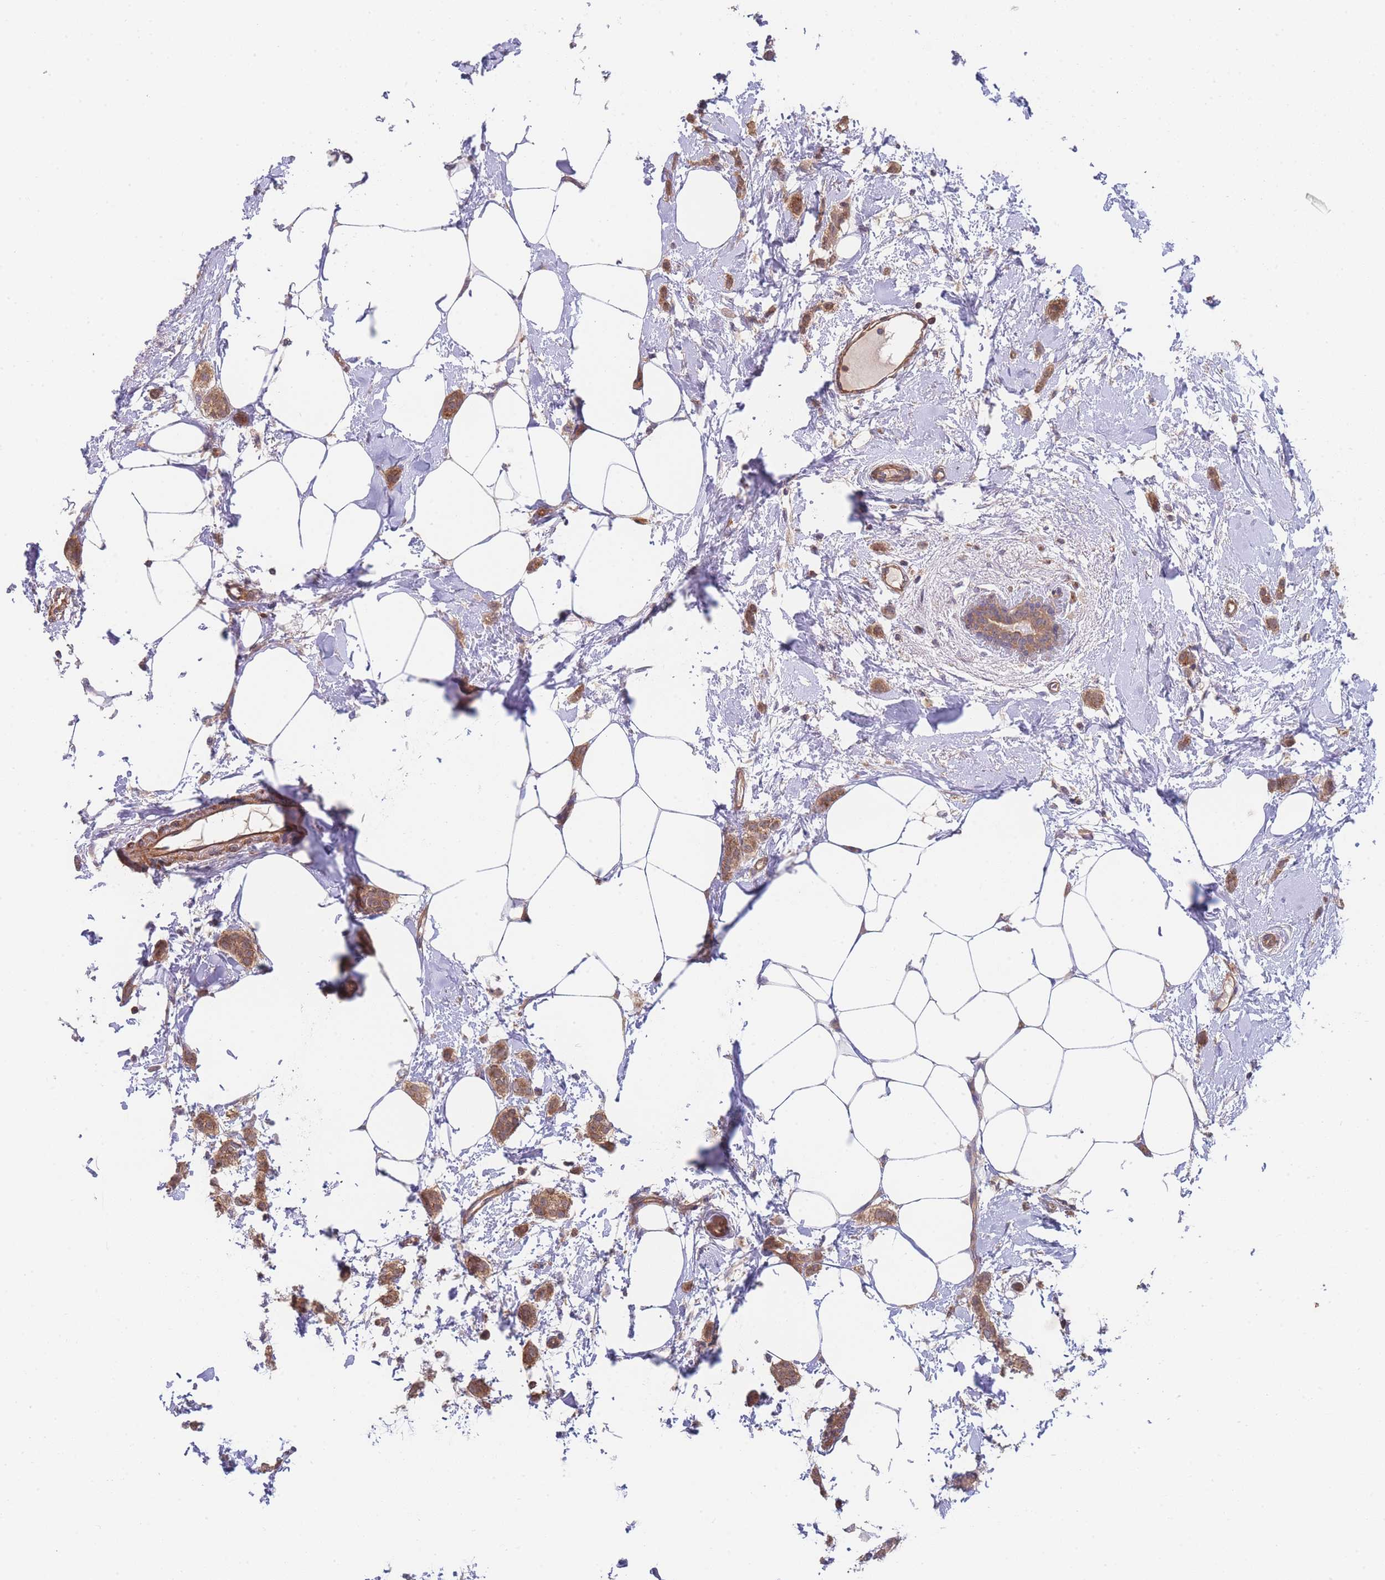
{"staining": {"intensity": "moderate", "quantity": ">75%", "location": "cytoplasmic/membranous"}, "tissue": "breast cancer", "cell_type": "Tumor cells", "image_type": "cancer", "snomed": [{"axis": "morphology", "description": "Duct carcinoma"}, {"axis": "topography", "description": "Breast"}], "caption": "Infiltrating ductal carcinoma (breast) stained with a brown dye displays moderate cytoplasmic/membranous positive positivity in about >75% of tumor cells.", "gene": "MRPS18B", "patient": {"sex": "female", "age": 72}}